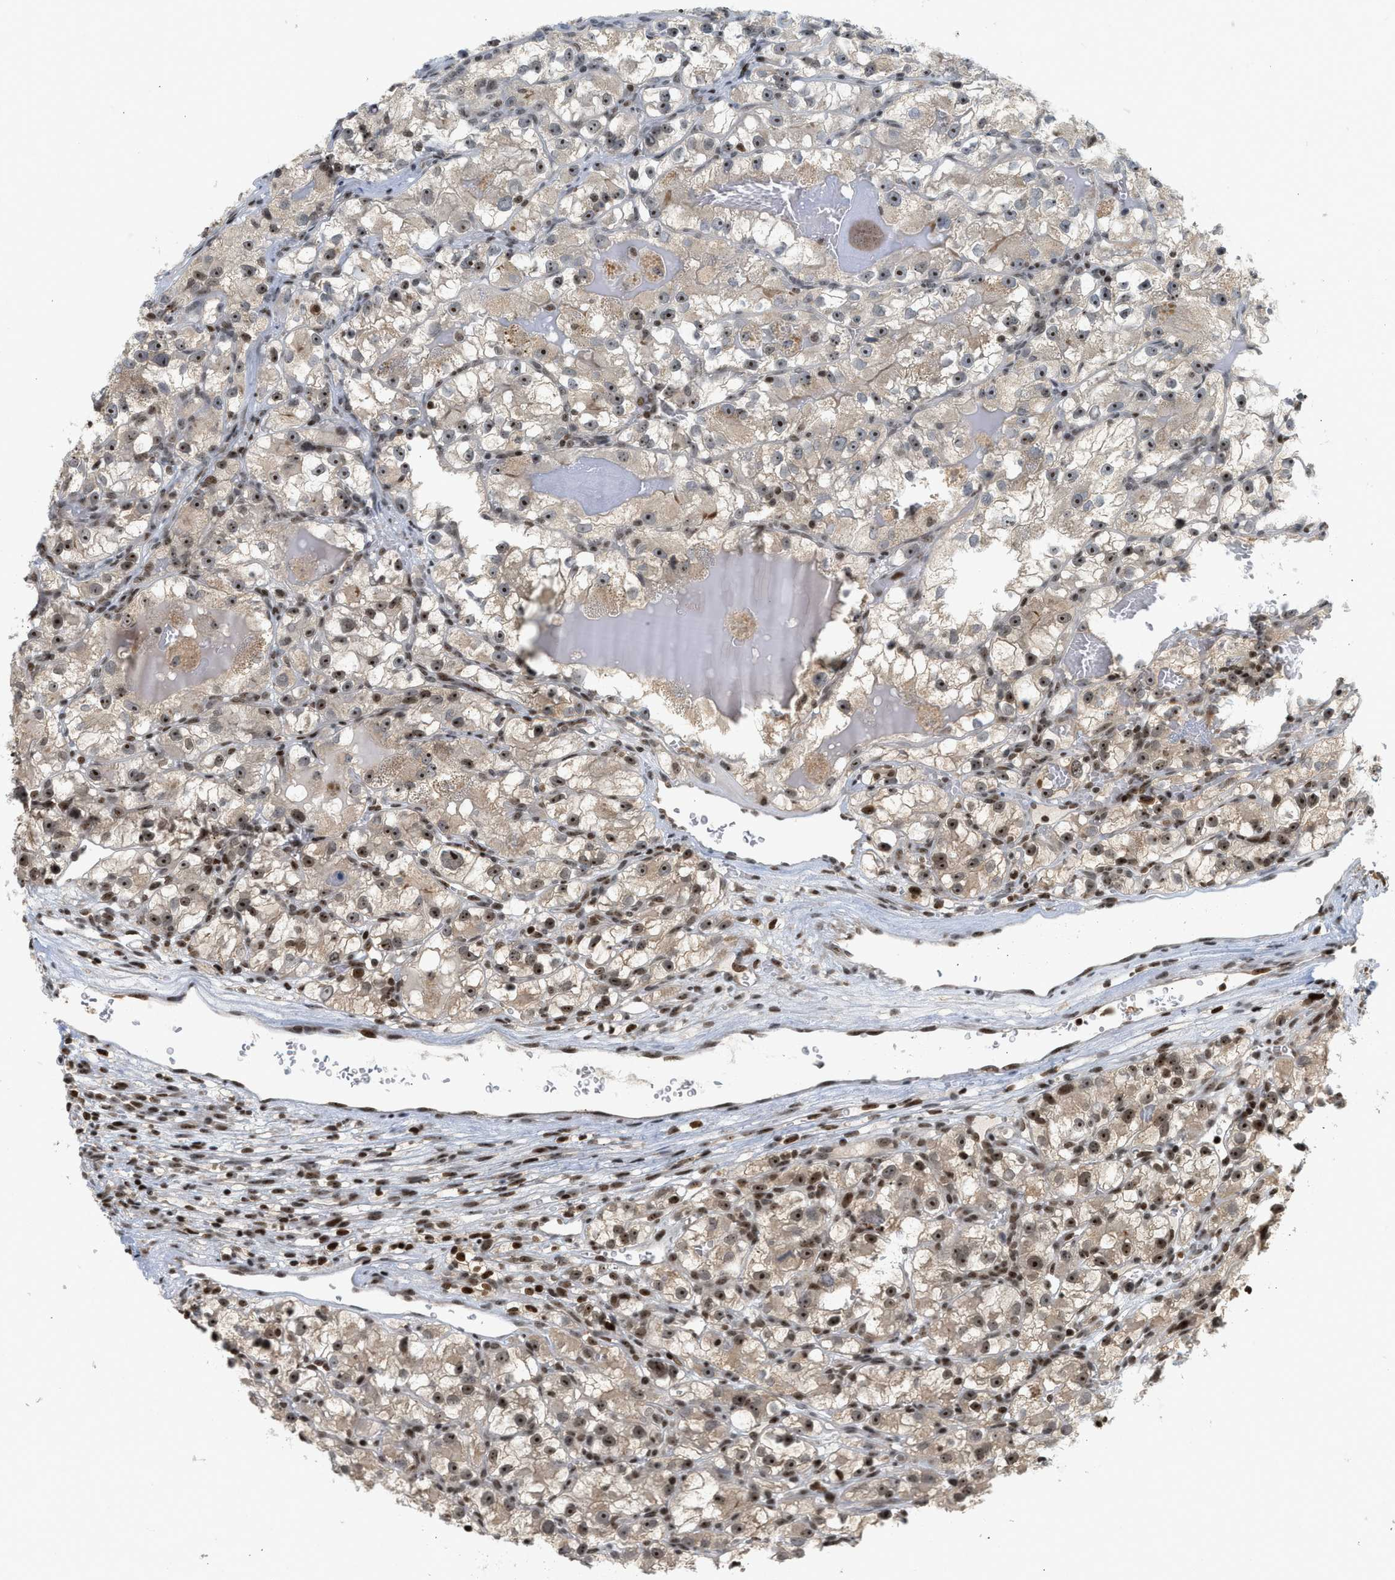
{"staining": {"intensity": "moderate", "quantity": ">75%", "location": "nuclear"}, "tissue": "renal cancer", "cell_type": "Tumor cells", "image_type": "cancer", "snomed": [{"axis": "morphology", "description": "Adenocarcinoma, NOS"}, {"axis": "topography", "description": "Kidney"}], "caption": "IHC photomicrograph of human renal adenocarcinoma stained for a protein (brown), which shows medium levels of moderate nuclear staining in approximately >75% of tumor cells.", "gene": "ZNF22", "patient": {"sex": "female", "age": 57}}